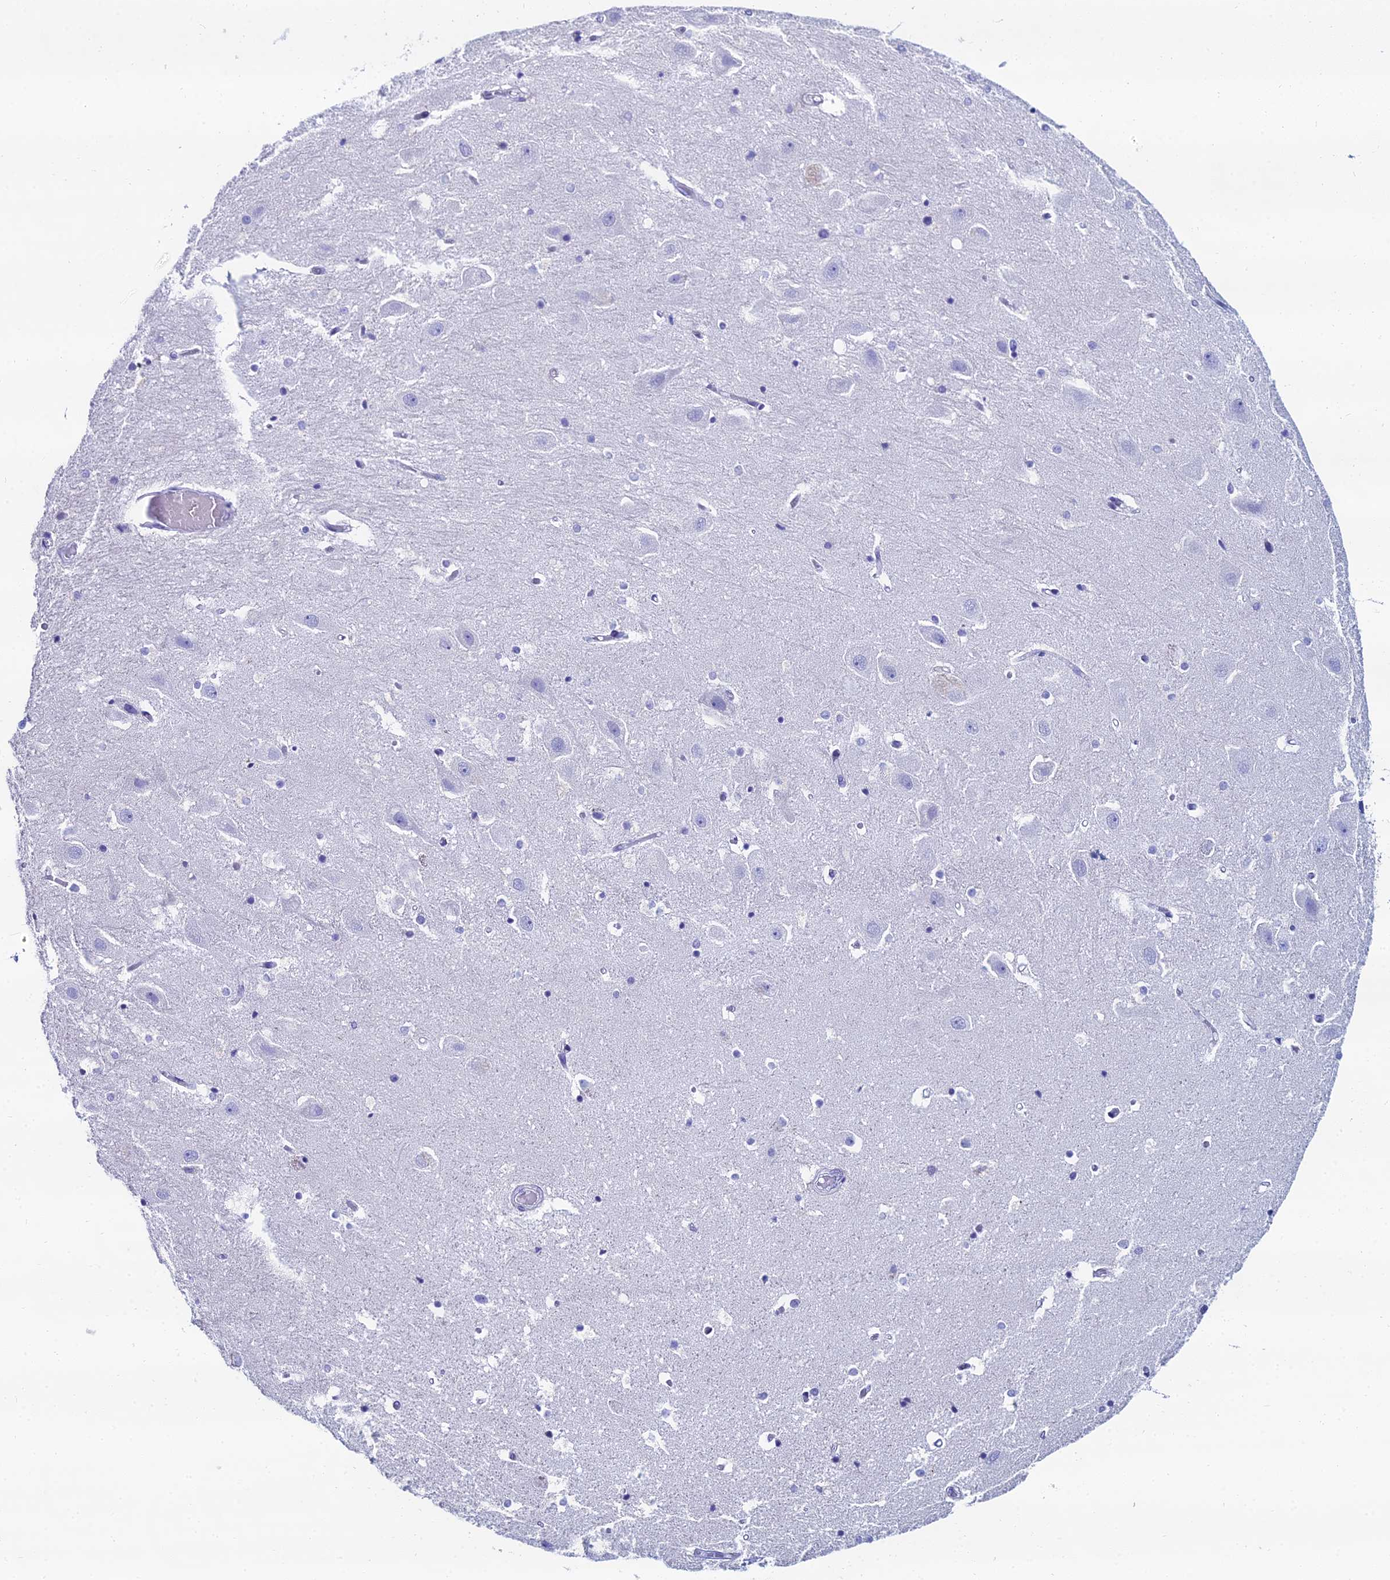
{"staining": {"intensity": "negative", "quantity": "none", "location": "none"}, "tissue": "hippocampus", "cell_type": "Glial cells", "image_type": "normal", "snomed": [{"axis": "morphology", "description": "Normal tissue, NOS"}, {"axis": "topography", "description": "Hippocampus"}], "caption": "Immunohistochemistry (IHC) photomicrograph of normal hippocampus stained for a protein (brown), which demonstrates no positivity in glial cells.", "gene": "HSPA1L", "patient": {"sex": "female", "age": 52}}